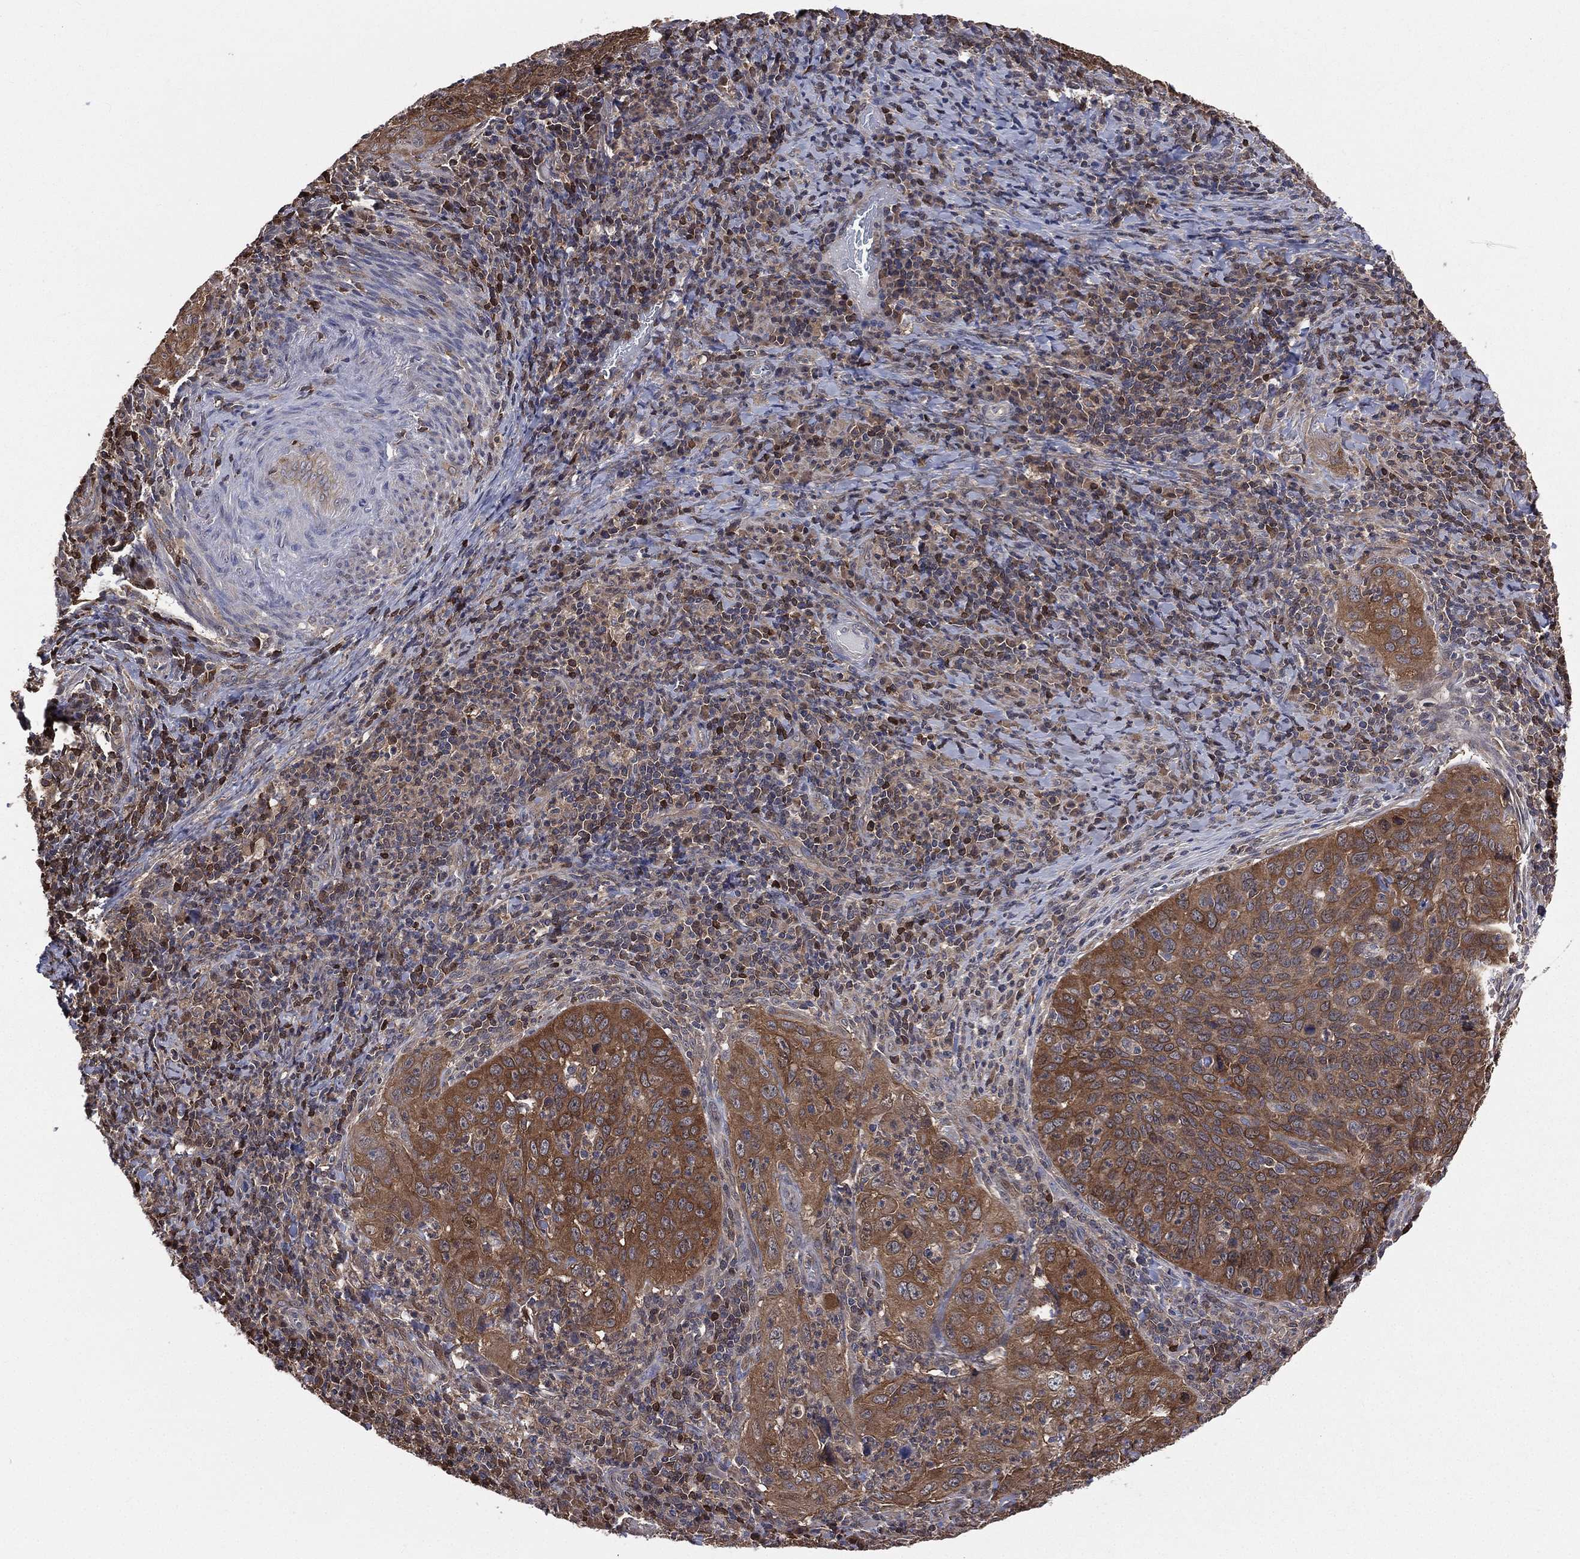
{"staining": {"intensity": "moderate", "quantity": ">75%", "location": "cytoplasmic/membranous"}, "tissue": "cervical cancer", "cell_type": "Tumor cells", "image_type": "cancer", "snomed": [{"axis": "morphology", "description": "Squamous cell carcinoma, NOS"}, {"axis": "topography", "description": "Cervix"}], "caption": "Cervical cancer stained with DAB (3,3'-diaminobenzidine) immunohistochemistry exhibits medium levels of moderate cytoplasmic/membranous expression in approximately >75% of tumor cells.", "gene": "TBC1D2", "patient": {"sex": "female", "age": 26}}